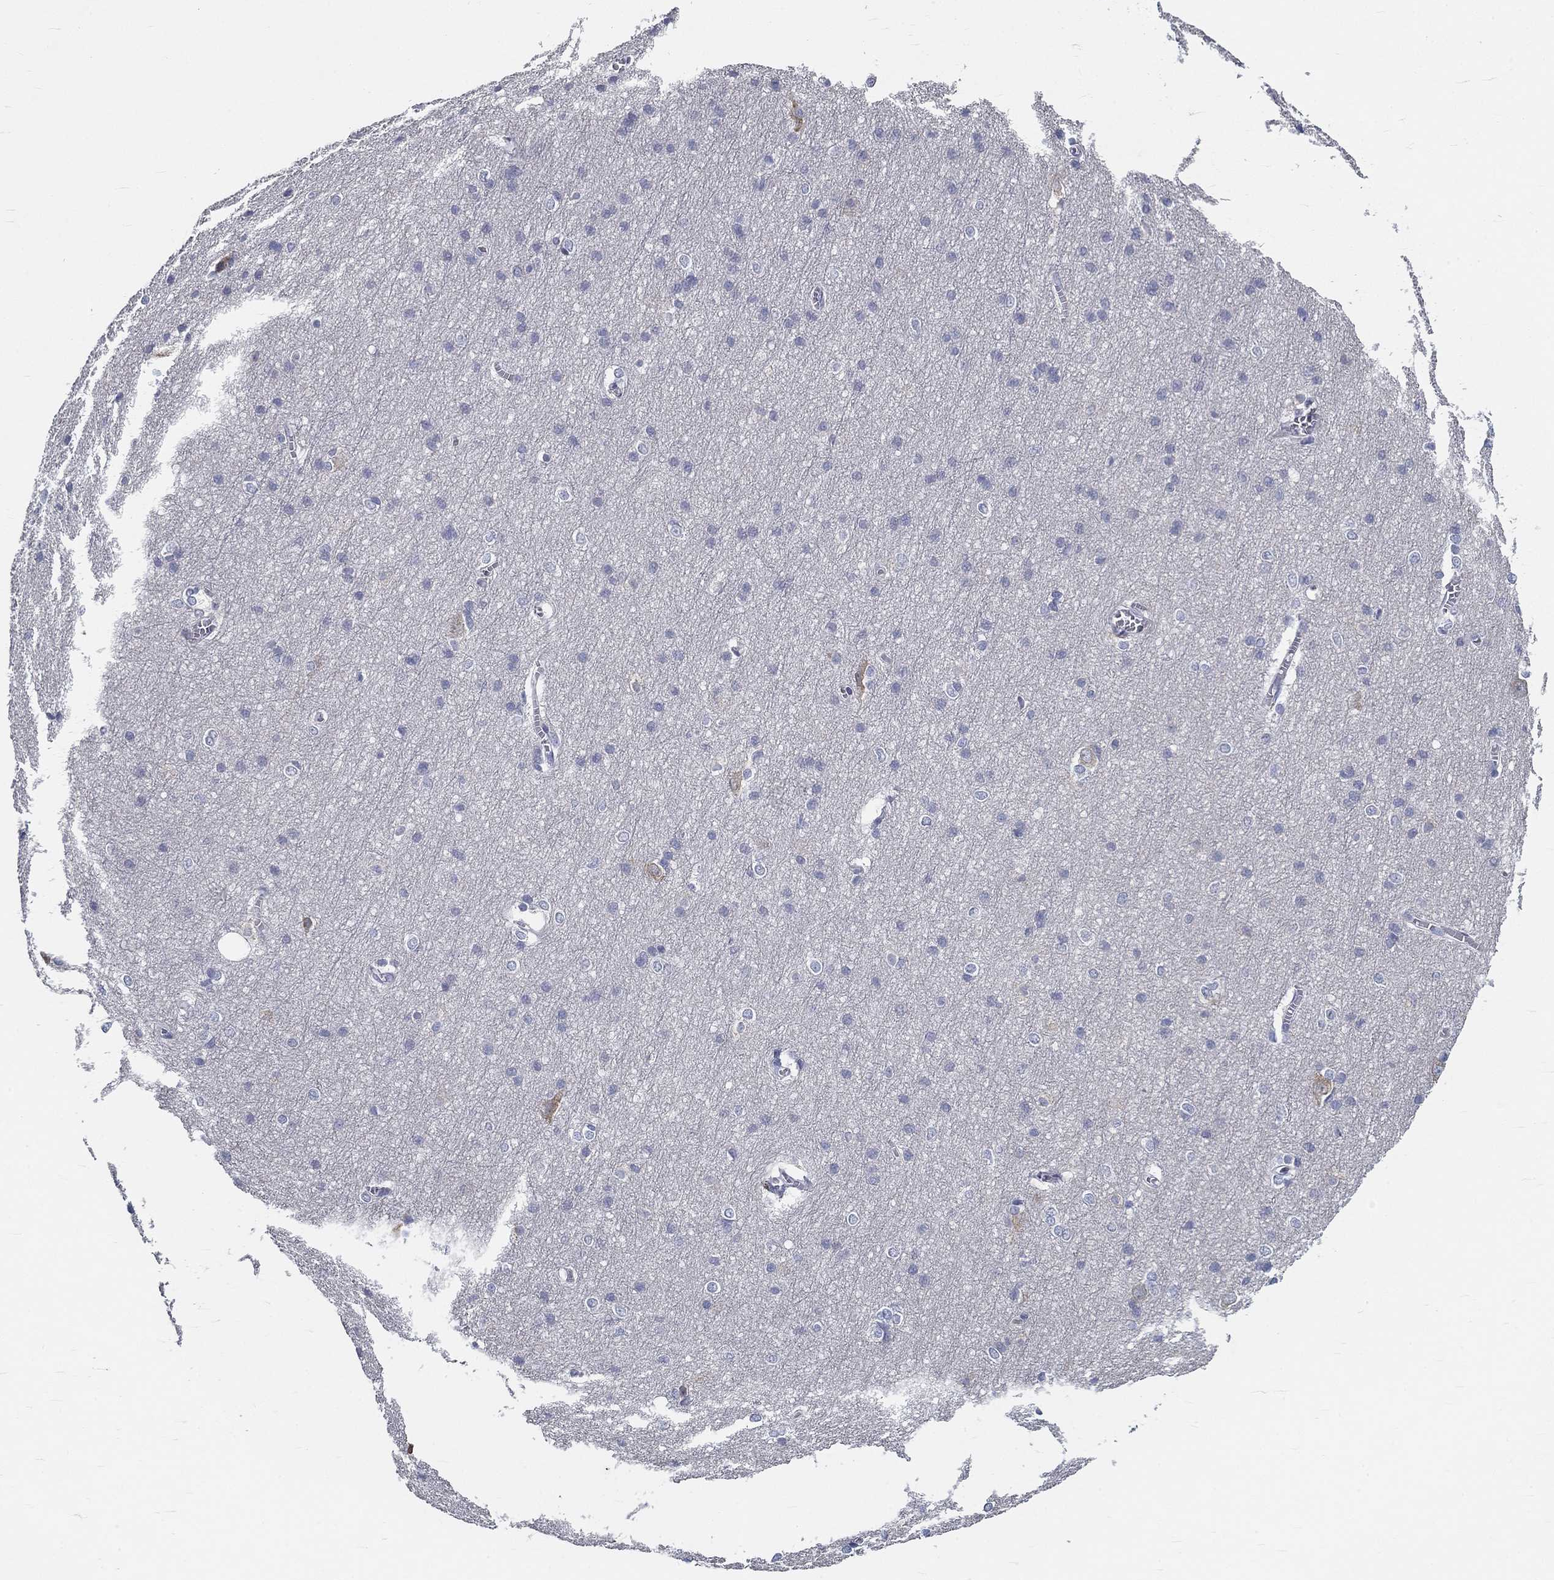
{"staining": {"intensity": "negative", "quantity": "none", "location": "none"}, "tissue": "cerebral cortex", "cell_type": "Endothelial cells", "image_type": "normal", "snomed": [{"axis": "morphology", "description": "Normal tissue, NOS"}, {"axis": "topography", "description": "Cerebral cortex"}], "caption": "Immunohistochemical staining of normal human cerebral cortex reveals no significant expression in endothelial cells. (Brightfield microscopy of DAB immunohistochemistry at high magnification).", "gene": "GALNTL5", "patient": {"sex": "male", "age": 37}}